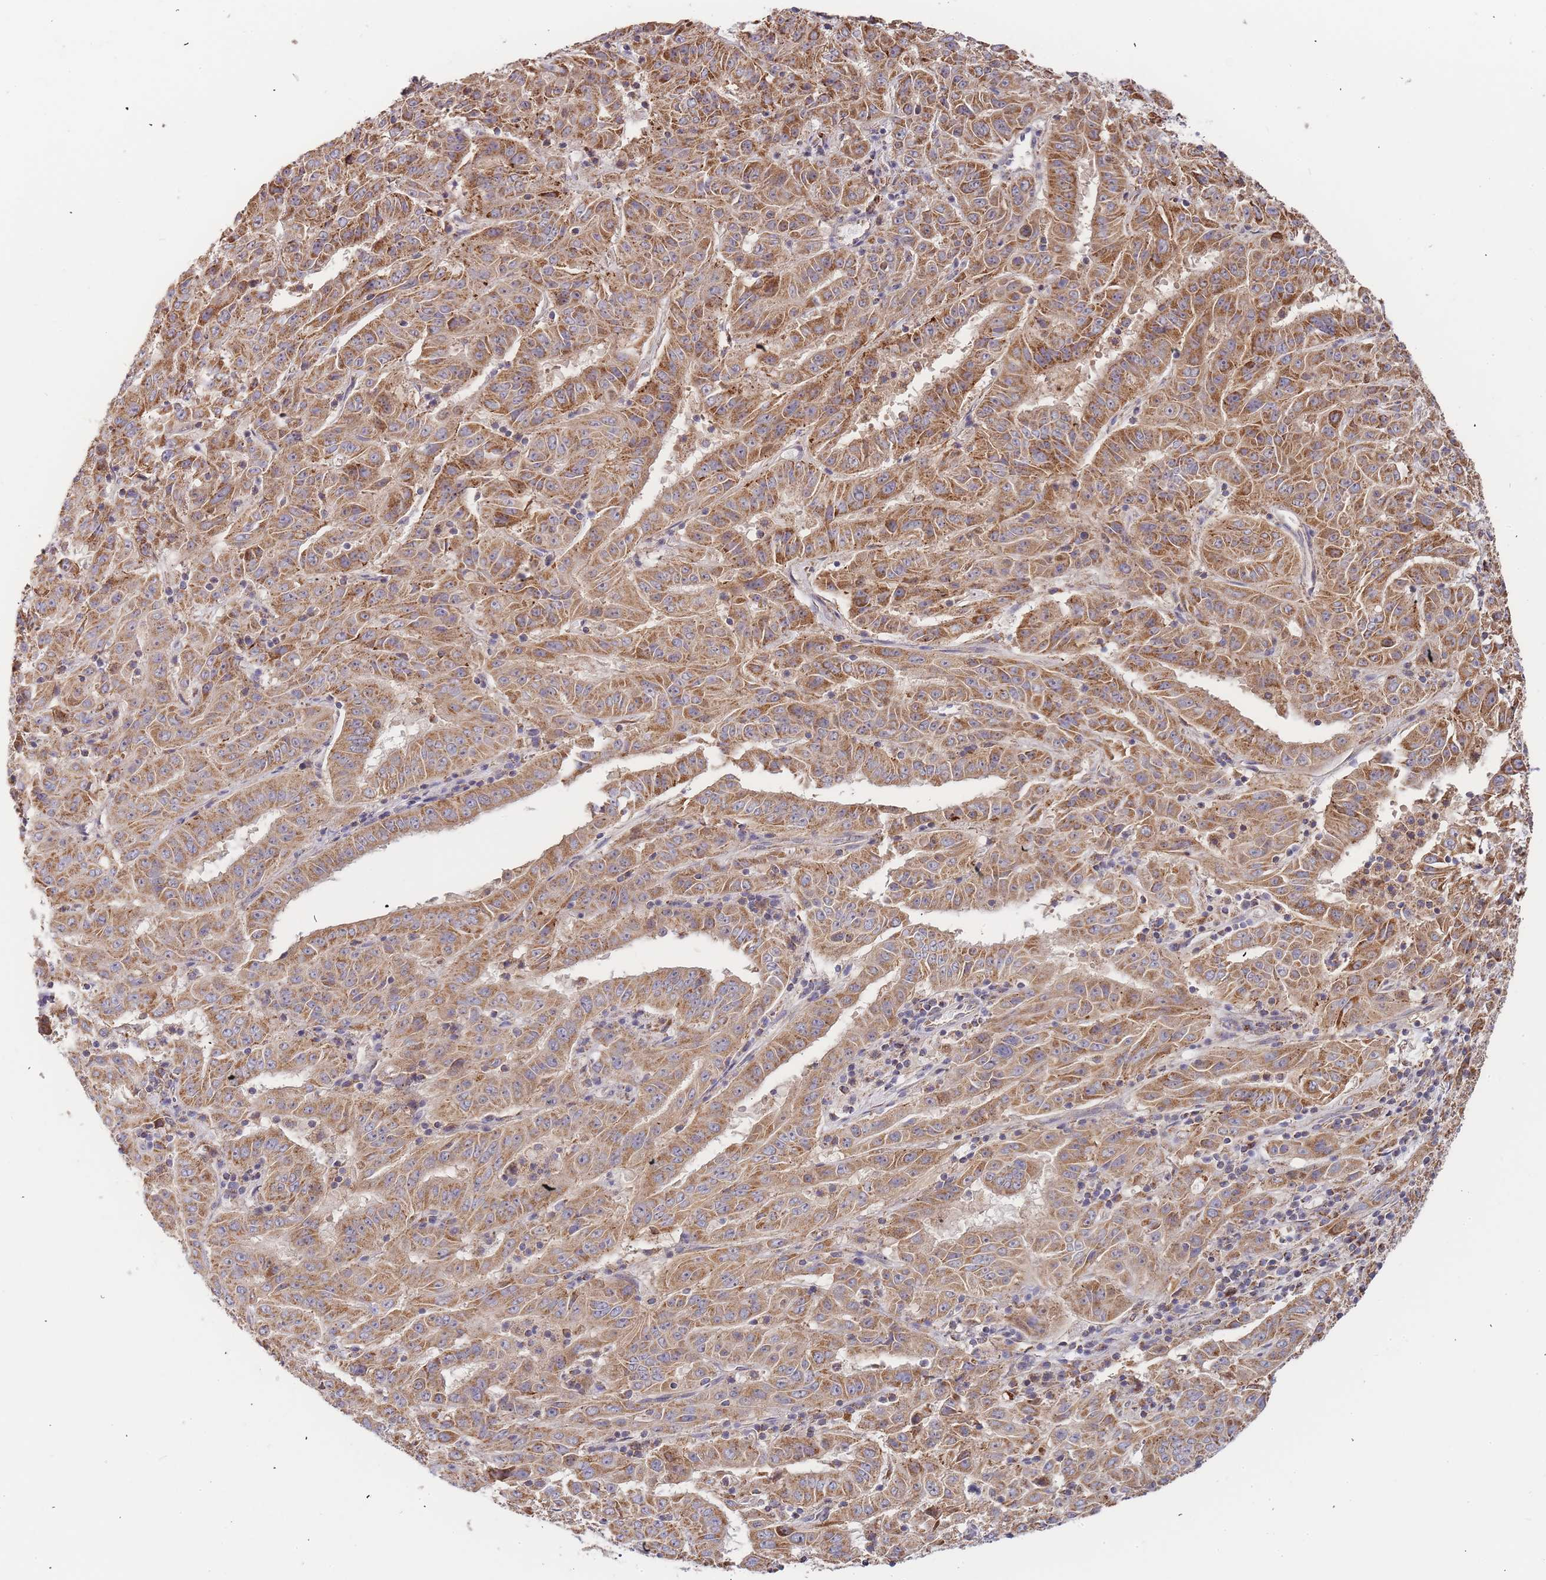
{"staining": {"intensity": "moderate", "quantity": ">75%", "location": "cytoplasmic/membranous"}, "tissue": "pancreatic cancer", "cell_type": "Tumor cells", "image_type": "cancer", "snomed": [{"axis": "morphology", "description": "Adenocarcinoma, NOS"}, {"axis": "topography", "description": "Pancreas"}], "caption": "This is a histology image of IHC staining of adenocarcinoma (pancreatic), which shows moderate staining in the cytoplasmic/membranous of tumor cells.", "gene": "ADCY9", "patient": {"sex": "male", "age": 63}}